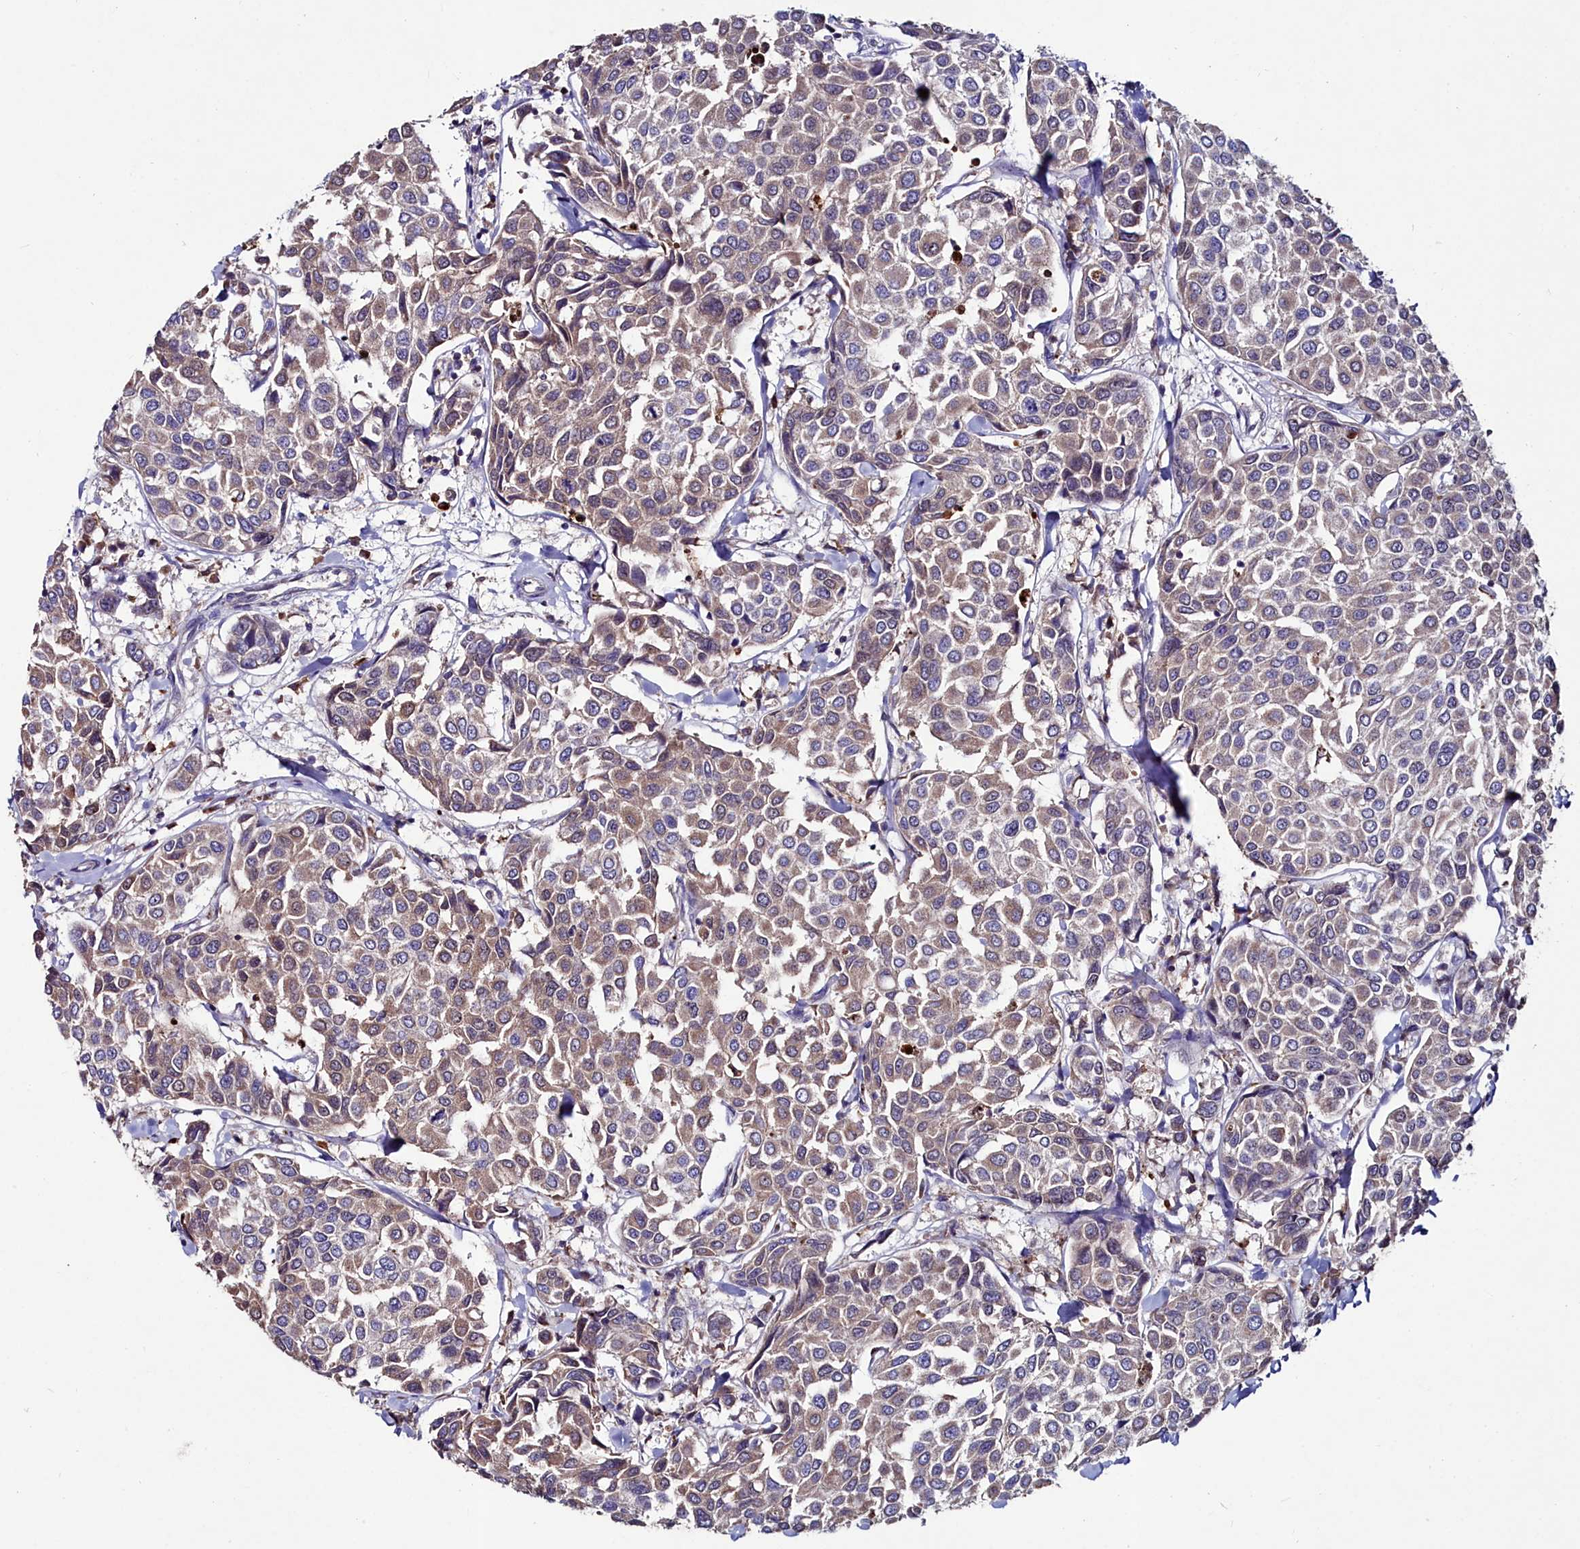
{"staining": {"intensity": "weak", "quantity": "25%-75%", "location": "cytoplasmic/membranous"}, "tissue": "breast cancer", "cell_type": "Tumor cells", "image_type": "cancer", "snomed": [{"axis": "morphology", "description": "Duct carcinoma"}, {"axis": "topography", "description": "Breast"}], "caption": "Protein expression analysis of breast intraductal carcinoma reveals weak cytoplasmic/membranous staining in about 25%-75% of tumor cells.", "gene": "AMBRA1", "patient": {"sex": "female", "age": 55}}